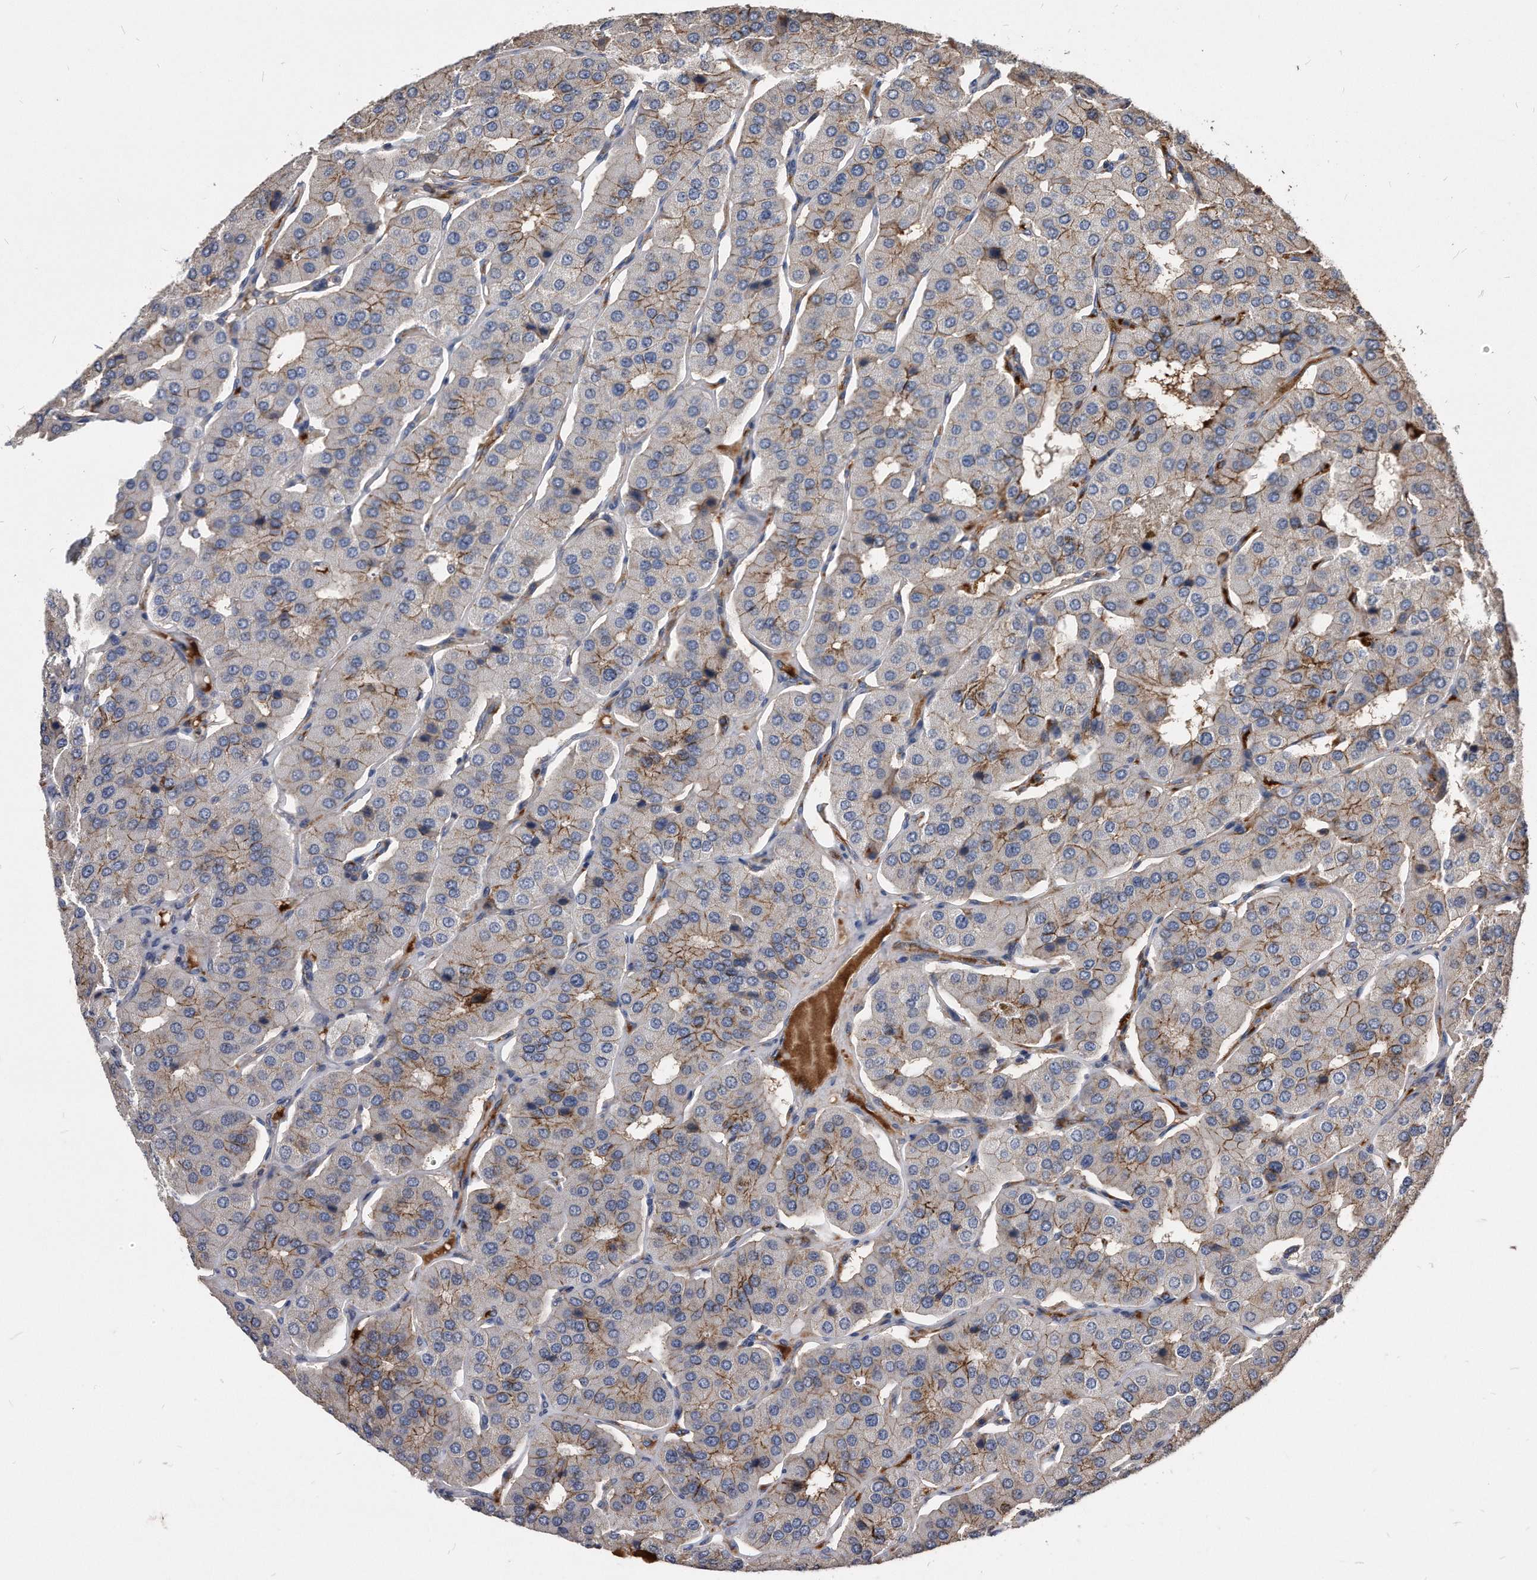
{"staining": {"intensity": "moderate", "quantity": "25%-75%", "location": "cytoplasmic/membranous"}, "tissue": "parathyroid gland", "cell_type": "Glandular cells", "image_type": "normal", "snomed": [{"axis": "morphology", "description": "Normal tissue, NOS"}, {"axis": "morphology", "description": "Adenoma, NOS"}, {"axis": "topography", "description": "Parathyroid gland"}], "caption": "A high-resolution micrograph shows immunohistochemistry (IHC) staining of normal parathyroid gland, which demonstrates moderate cytoplasmic/membranous expression in about 25%-75% of glandular cells.", "gene": "IL20RA", "patient": {"sex": "female", "age": 86}}